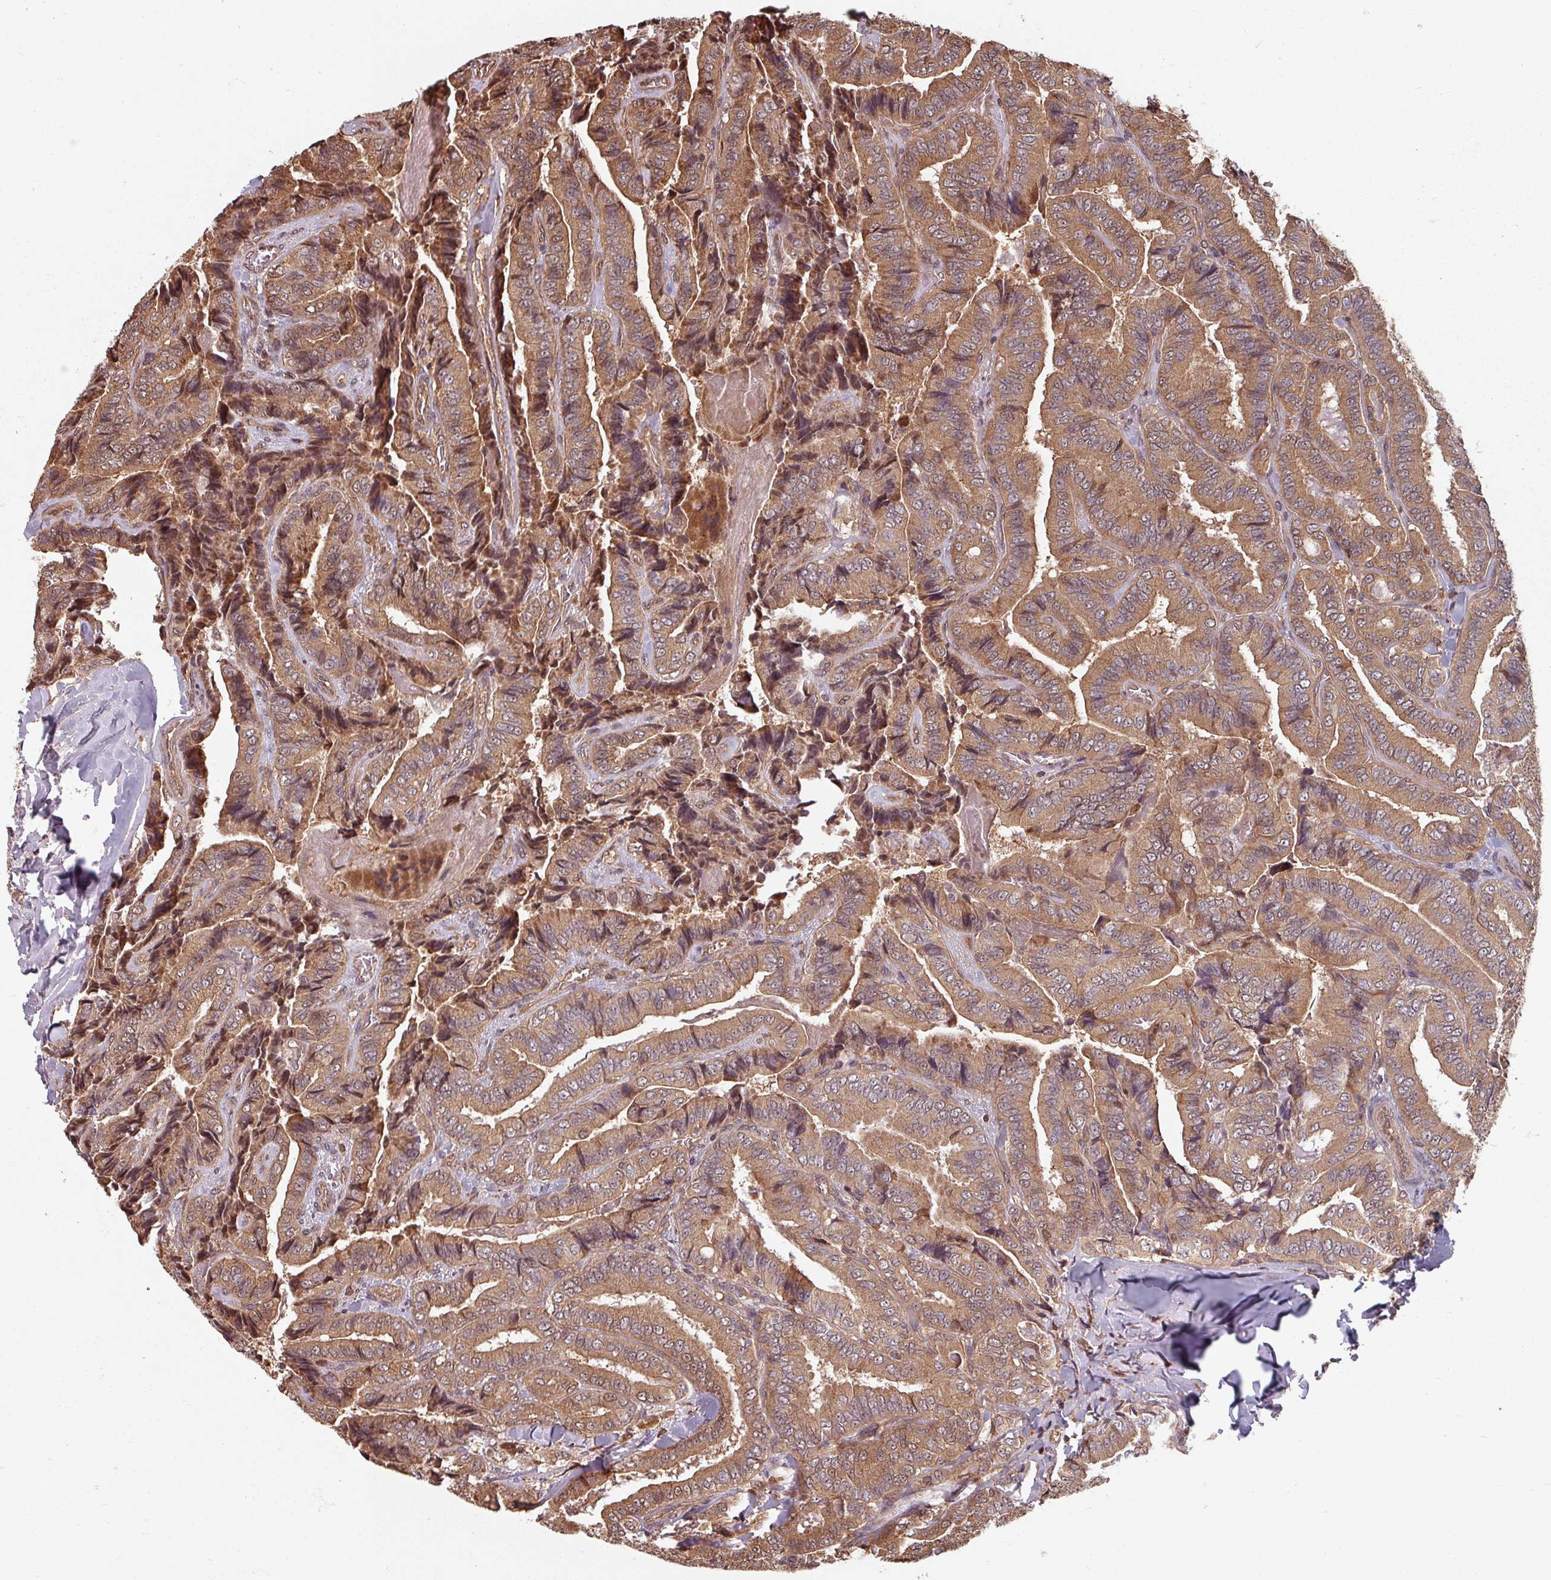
{"staining": {"intensity": "moderate", "quantity": ">75%", "location": "cytoplasmic/membranous,nuclear"}, "tissue": "thyroid cancer", "cell_type": "Tumor cells", "image_type": "cancer", "snomed": [{"axis": "morphology", "description": "Papillary adenocarcinoma, NOS"}, {"axis": "topography", "description": "Thyroid gland"}], "caption": "Thyroid papillary adenocarcinoma tissue reveals moderate cytoplasmic/membranous and nuclear positivity in approximately >75% of tumor cells, visualized by immunohistochemistry.", "gene": "EID1", "patient": {"sex": "male", "age": 61}}